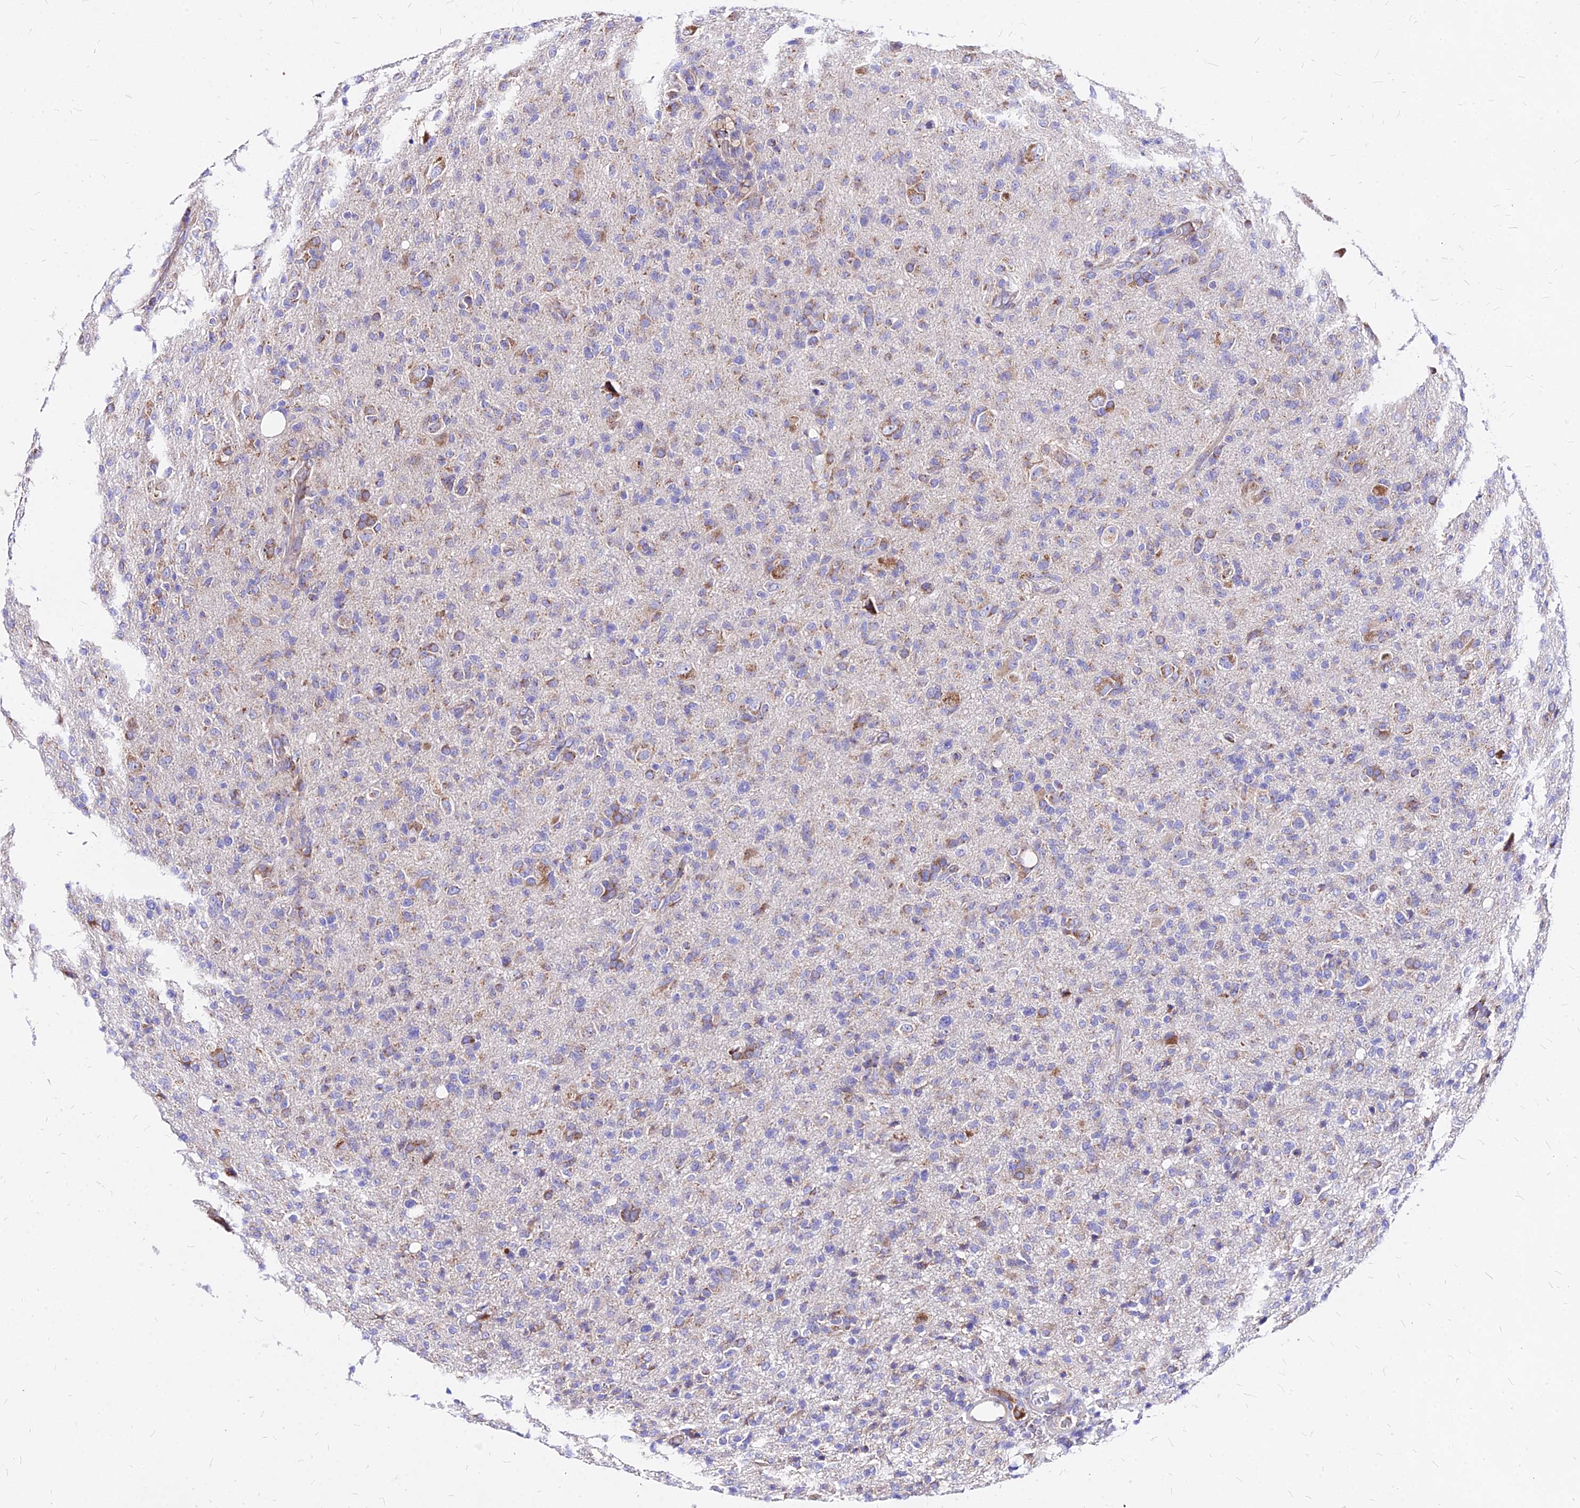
{"staining": {"intensity": "negative", "quantity": "none", "location": "none"}, "tissue": "glioma", "cell_type": "Tumor cells", "image_type": "cancer", "snomed": [{"axis": "morphology", "description": "Glioma, malignant, High grade"}, {"axis": "topography", "description": "Brain"}], "caption": "Immunohistochemistry (IHC) image of human malignant glioma (high-grade) stained for a protein (brown), which demonstrates no staining in tumor cells.", "gene": "MRPL3", "patient": {"sex": "female", "age": 57}}